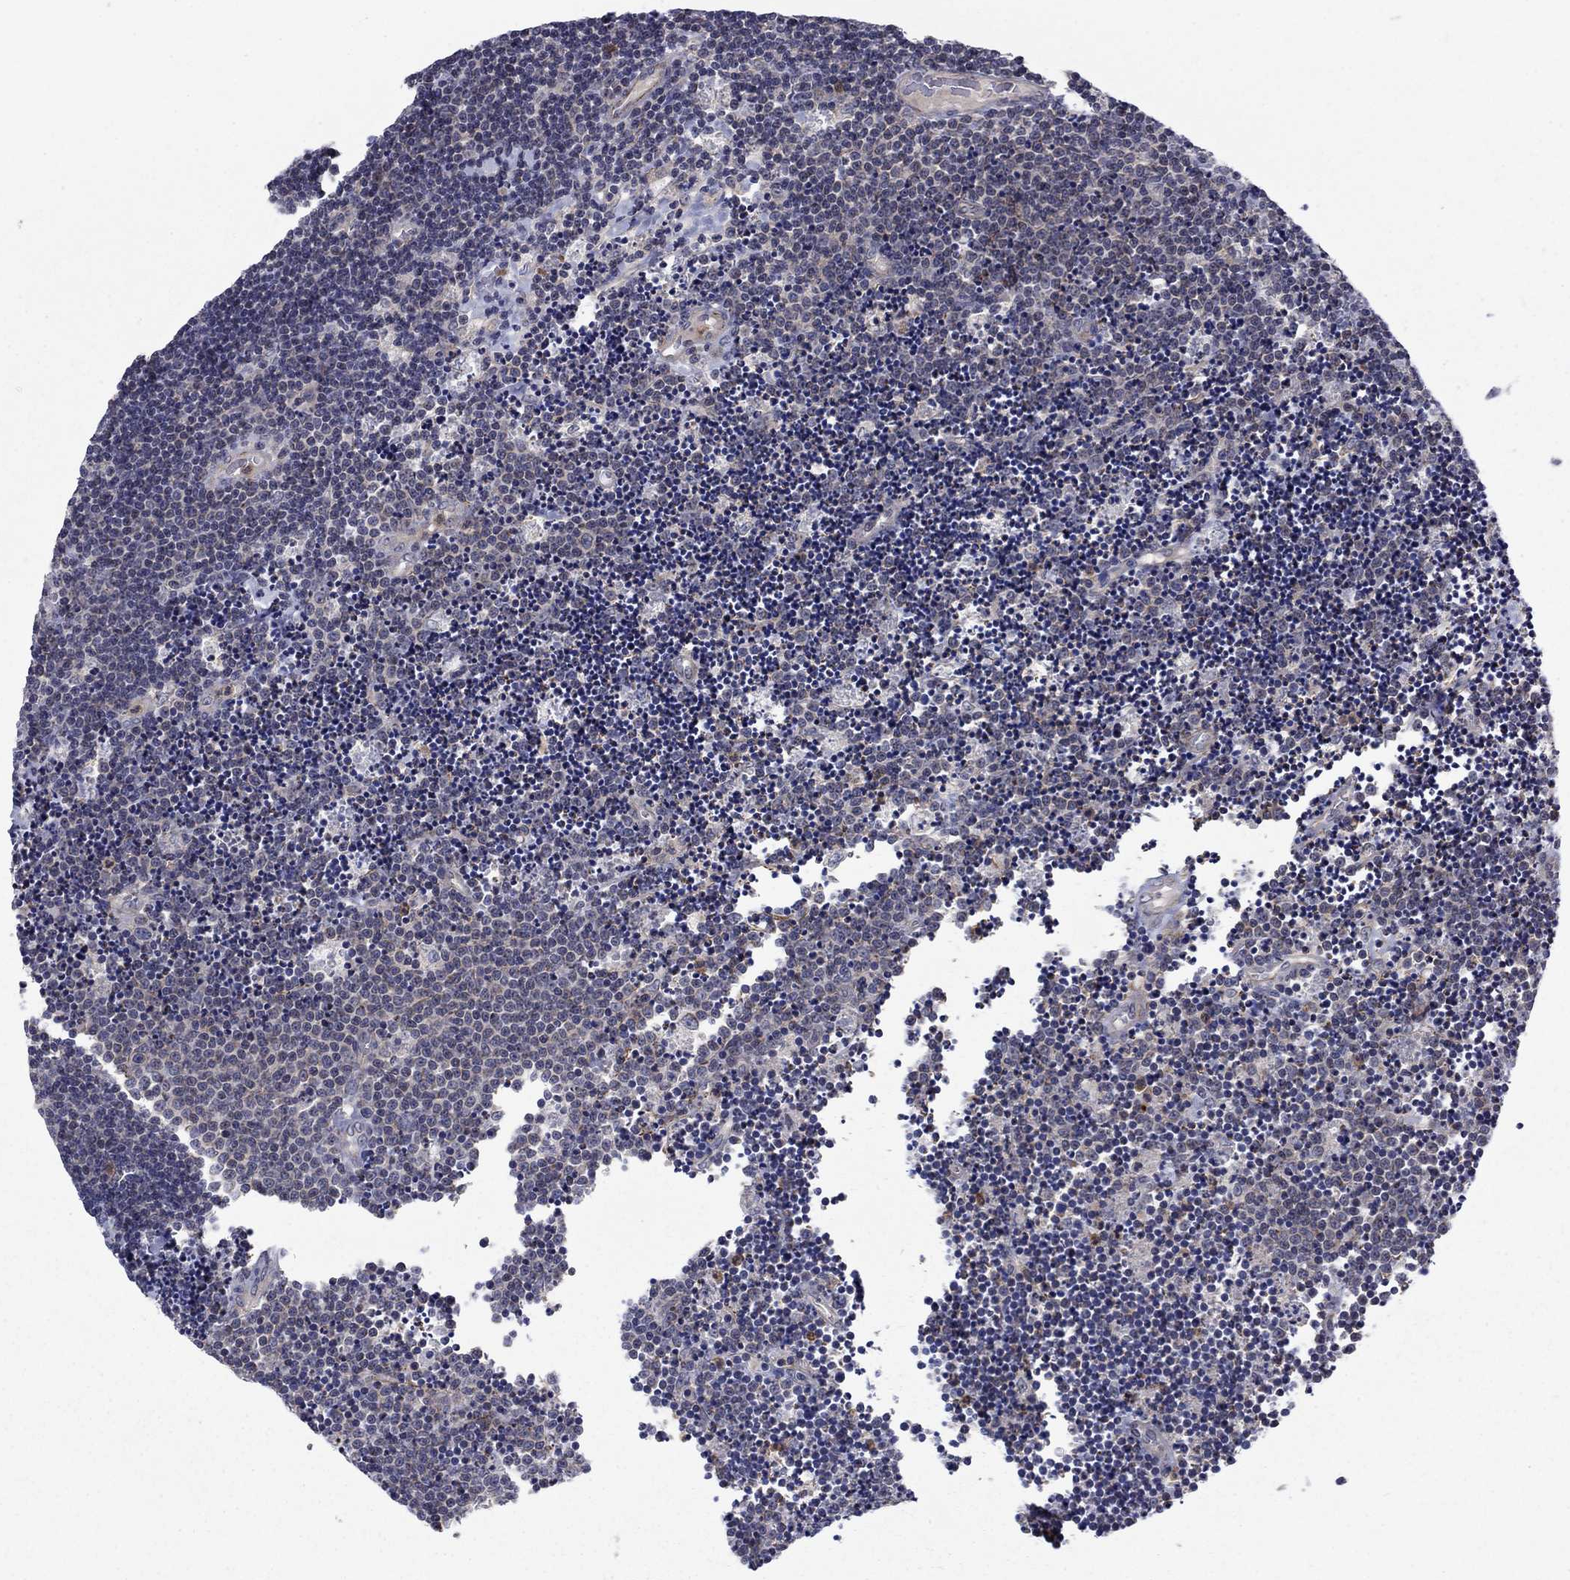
{"staining": {"intensity": "negative", "quantity": "none", "location": "none"}, "tissue": "lymphoma", "cell_type": "Tumor cells", "image_type": "cancer", "snomed": [{"axis": "morphology", "description": "Malignant lymphoma, non-Hodgkin's type, Low grade"}, {"axis": "topography", "description": "Brain"}], "caption": "Immunohistochemistry (IHC) micrograph of malignant lymphoma, non-Hodgkin's type (low-grade) stained for a protein (brown), which reveals no staining in tumor cells. The staining is performed using DAB (3,3'-diaminobenzidine) brown chromogen with nuclei counter-stained in using hematoxylin.", "gene": "DOP1B", "patient": {"sex": "female", "age": 66}}